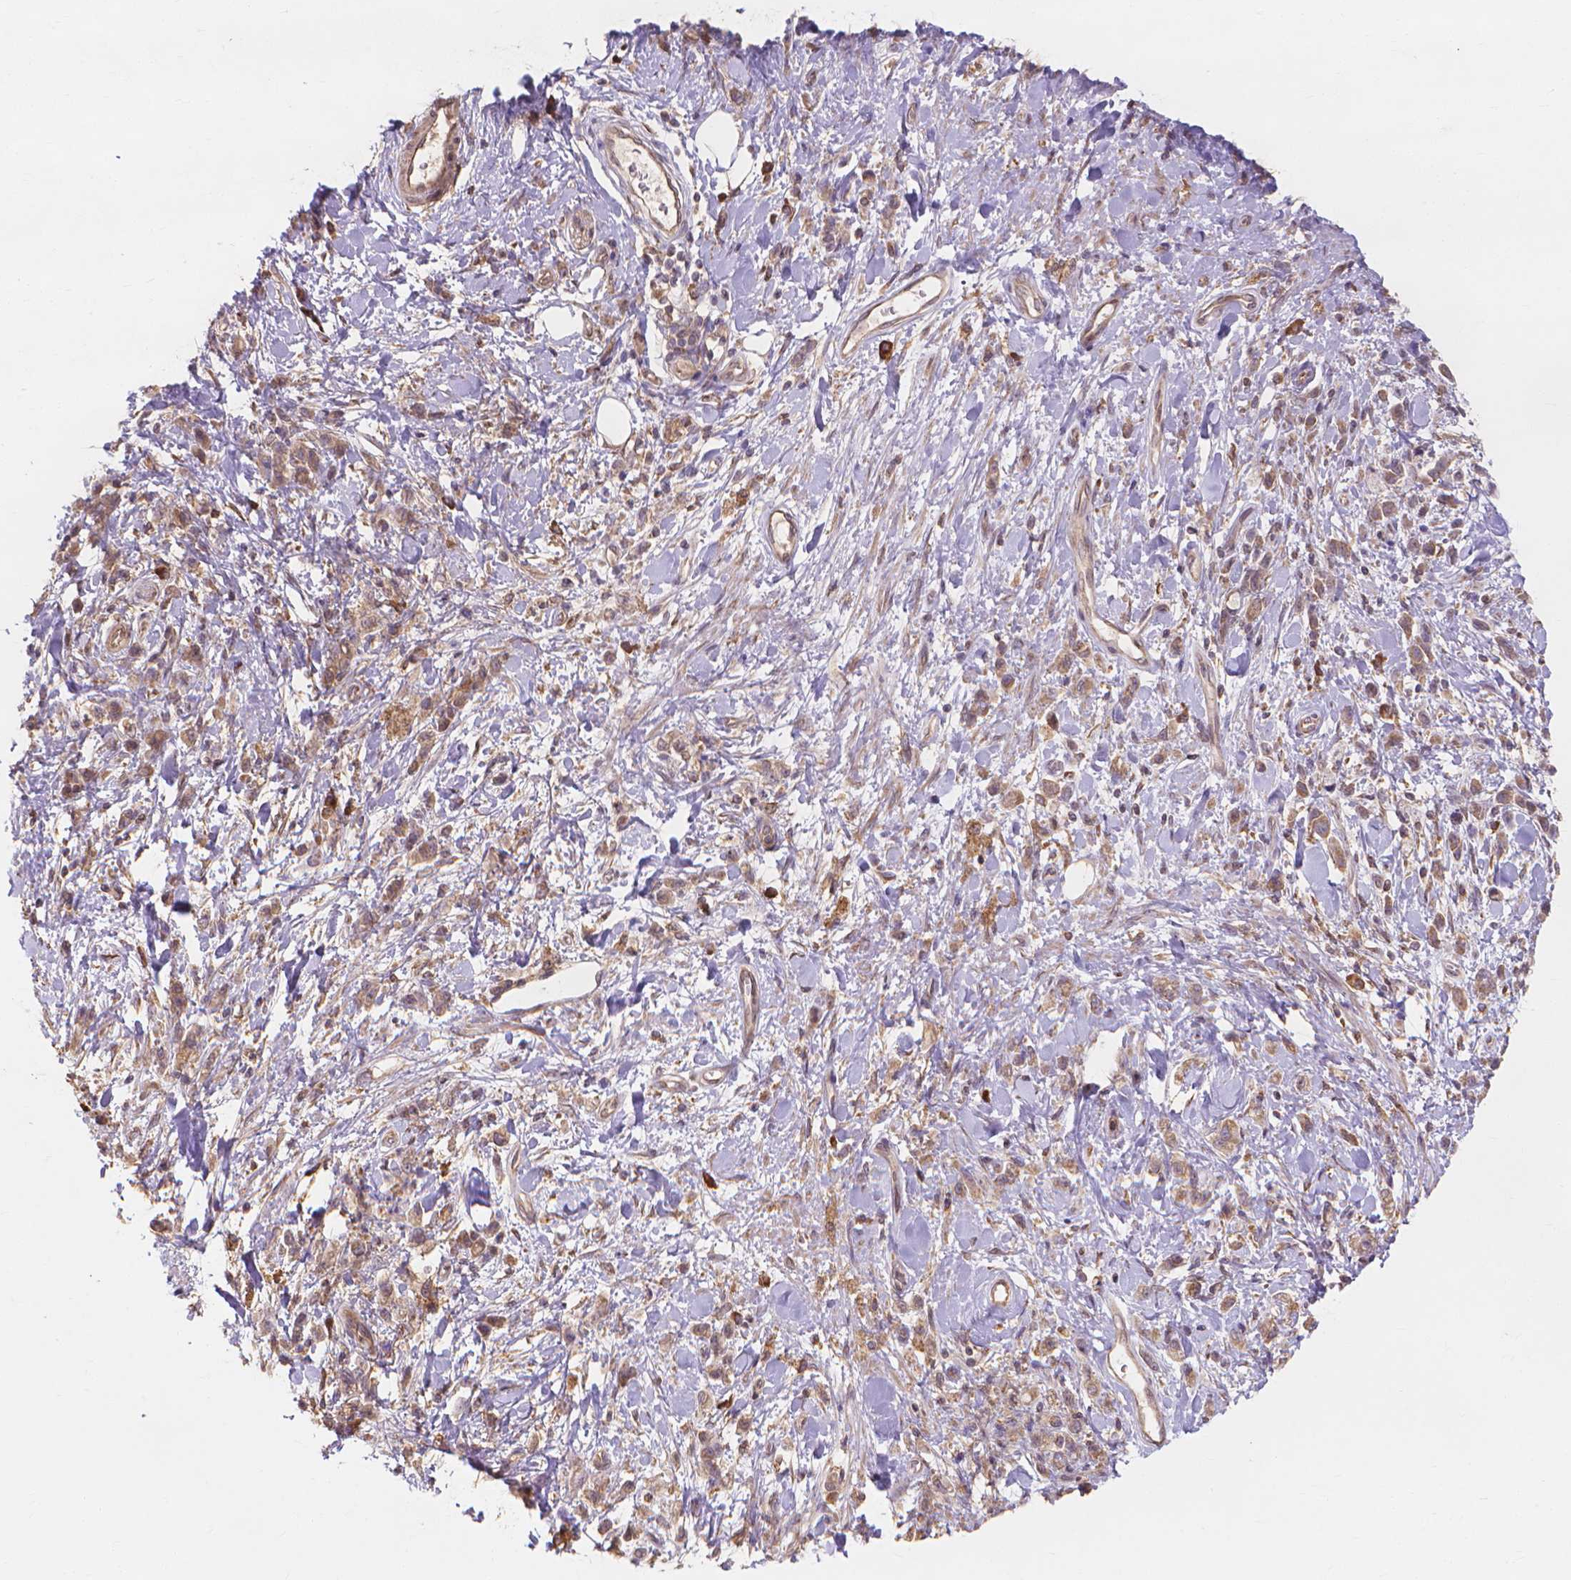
{"staining": {"intensity": "moderate", "quantity": ">75%", "location": "cytoplasmic/membranous"}, "tissue": "stomach cancer", "cell_type": "Tumor cells", "image_type": "cancer", "snomed": [{"axis": "morphology", "description": "Adenocarcinoma, NOS"}, {"axis": "topography", "description": "Stomach"}], "caption": "A brown stain shows moderate cytoplasmic/membranous expression of a protein in human stomach cancer tumor cells.", "gene": "TAB2", "patient": {"sex": "male", "age": 77}}